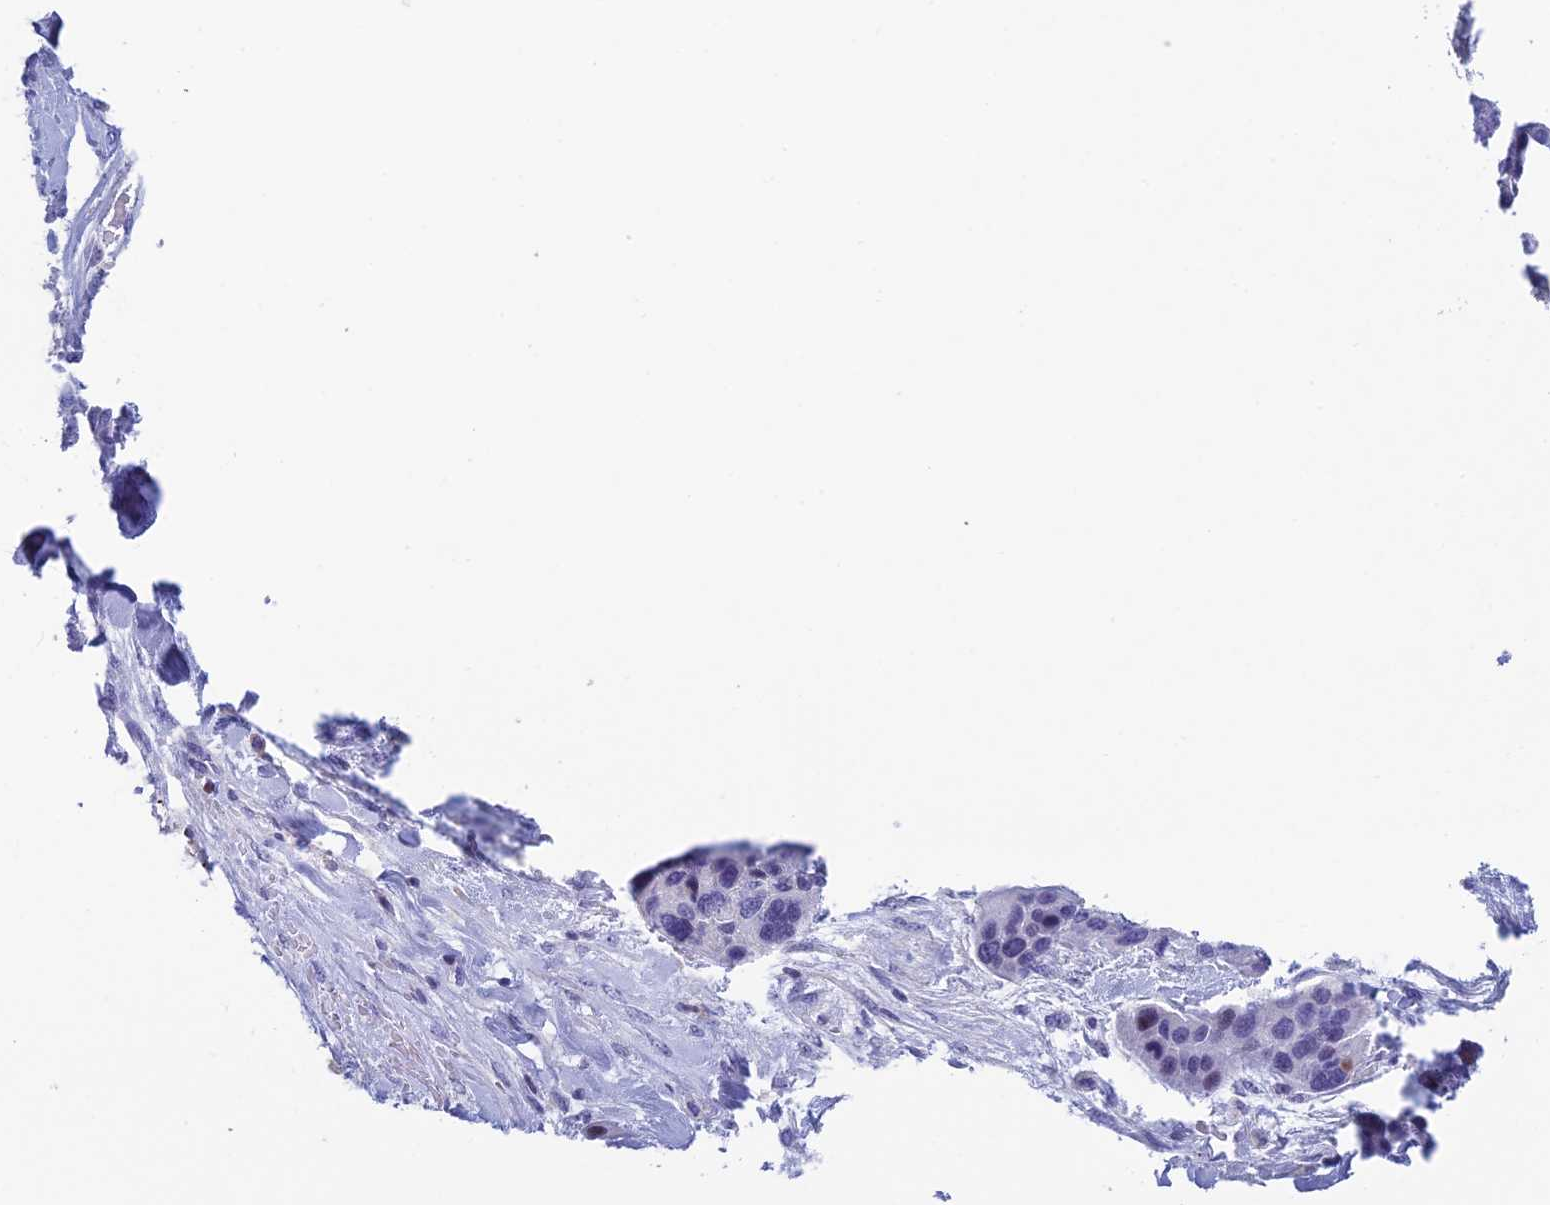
{"staining": {"intensity": "negative", "quantity": "none", "location": "none"}, "tissue": "skin cancer", "cell_type": "Tumor cells", "image_type": "cancer", "snomed": [{"axis": "morphology", "description": "Basal cell carcinoma"}, {"axis": "topography", "description": "Skin"}], "caption": "Immunohistochemistry (IHC) histopathology image of neoplastic tissue: human skin cancer (basal cell carcinoma) stained with DAB shows no significant protein staining in tumor cells.", "gene": "REXO5", "patient": {"sex": "female", "age": 74}}